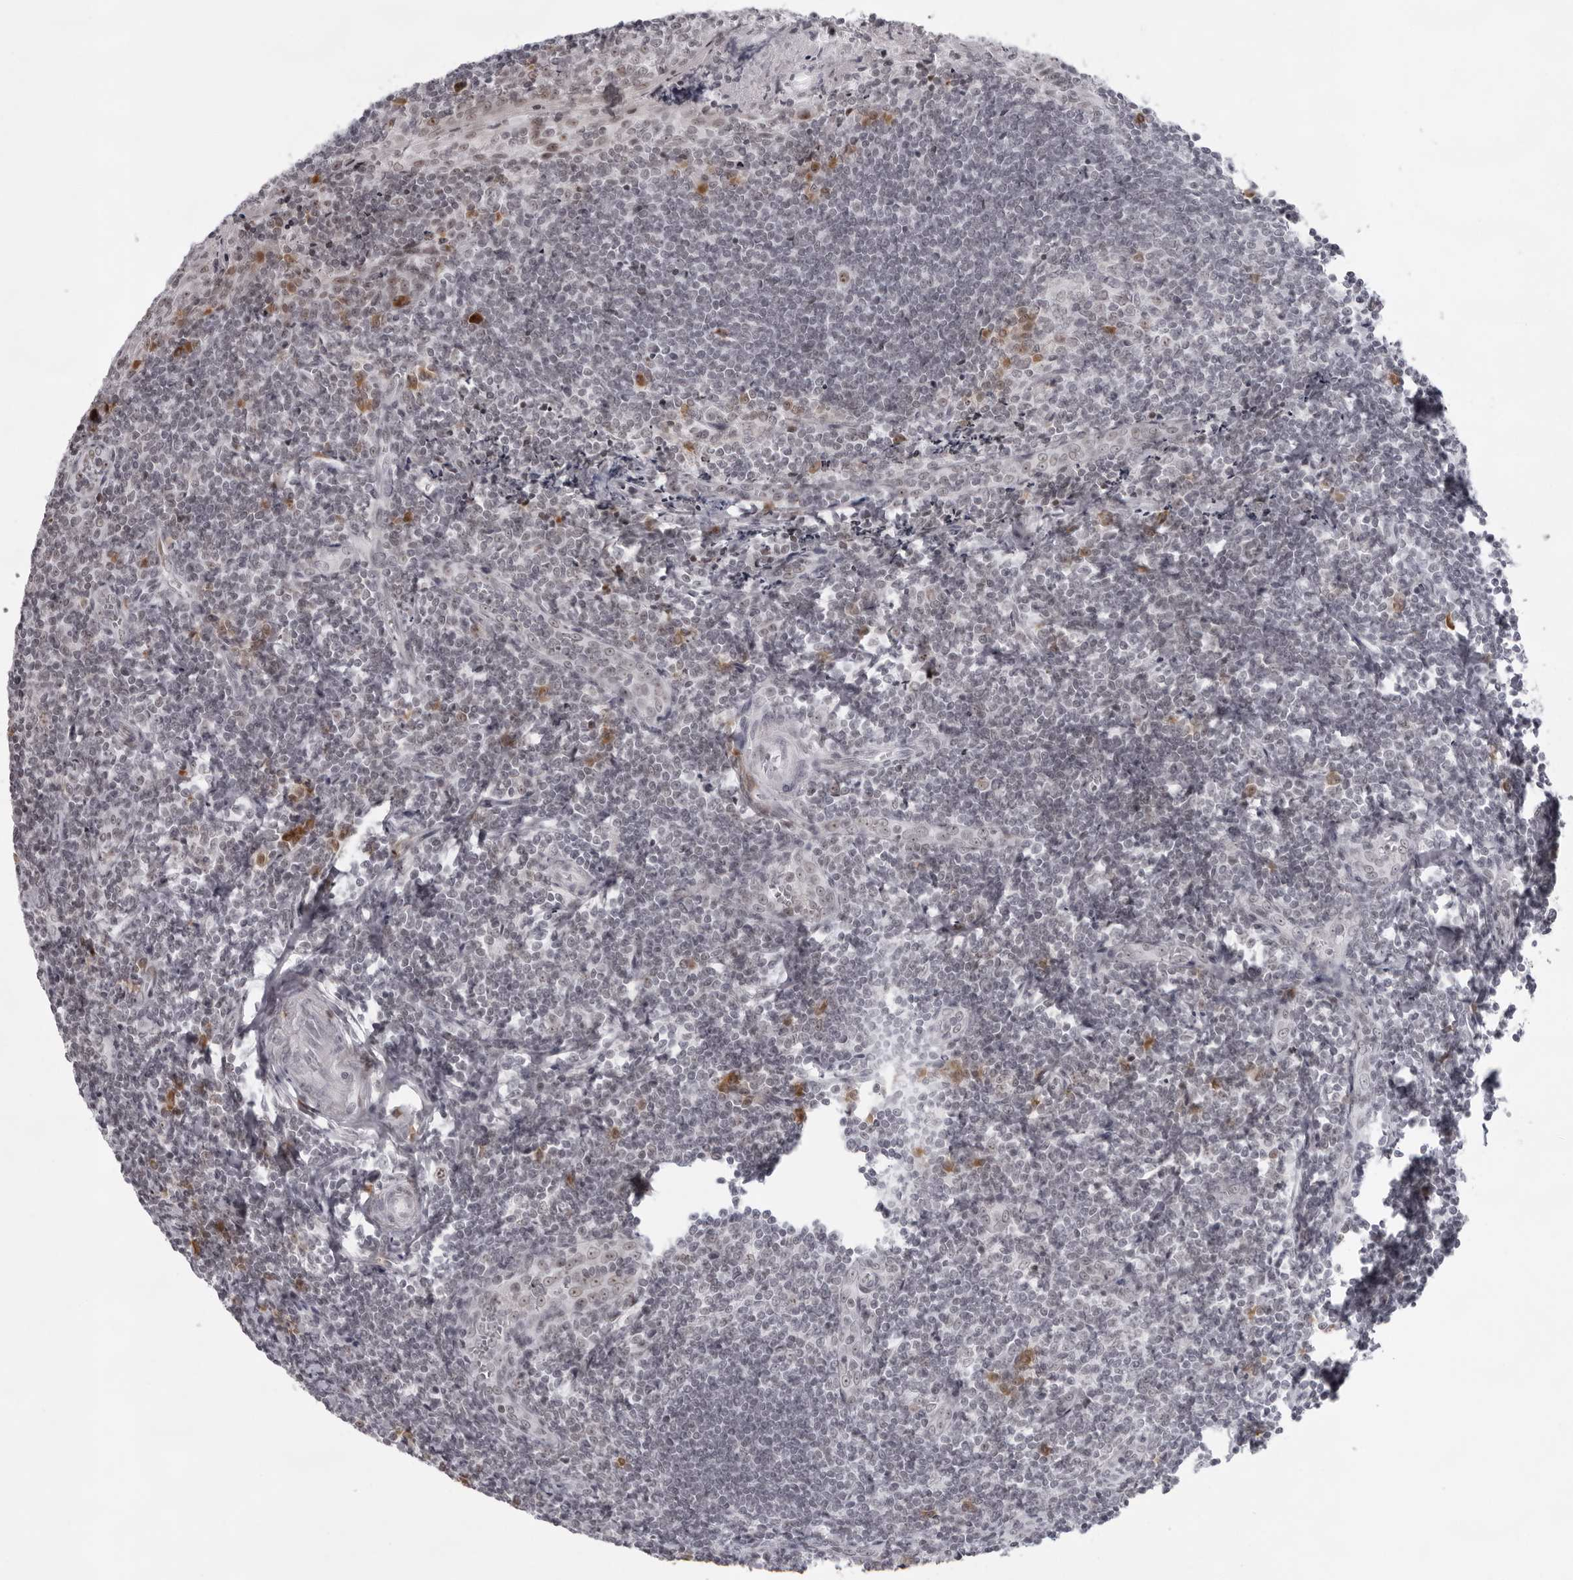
{"staining": {"intensity": "weak", "quantity": ">75%", "location": "nuclear"}, "tissue": "tonsil", "cell_type": "Germinal center cells", "image_type": "normal", "snomed": [{"axis": "morphology", "description": "Normal tissue, NOS"}, {"axis": "topography", "description": "Tonsil"}], "caption": "Protein staining of benign tonsil demonstrates weak nuclear expression in about >75% of germinal center cells. Nuclei are stained in blue.", "gene": "EXOSC10", "patient": {"sex": "male", "age": 27}}